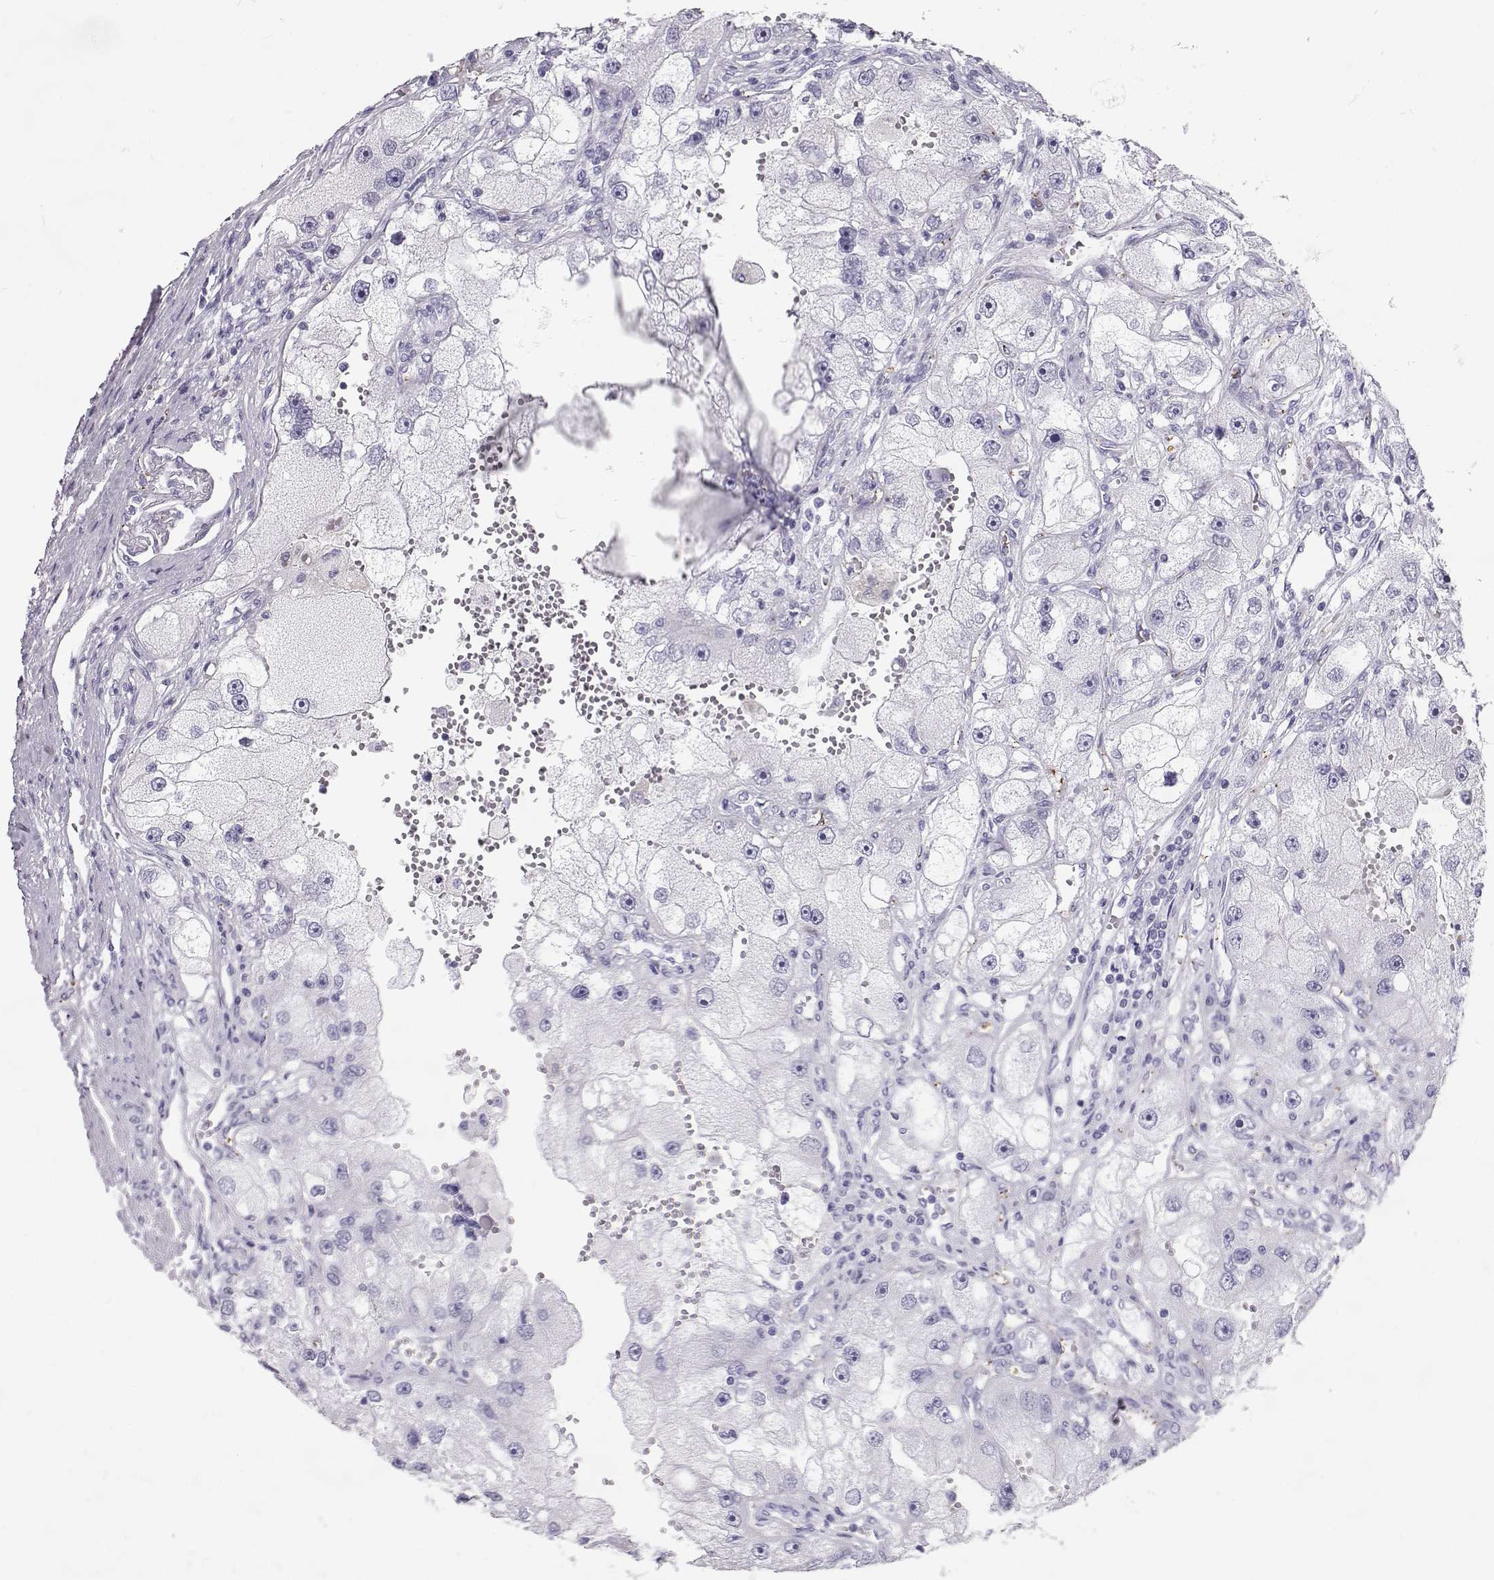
{"staining": {"intensity": "negative", "quantity": "none", "location": "none"}, "tissue": "renal cancer", "cell_type": "Tumor cells", "image_type": "cancer", "snomed": [{"axis": "morphology", "description": "Adenocarcinoma, NOS"}, {"axis": "topography", "description": "Kidney"}], "caption": "Renal cancer (adenocarcinoma) stained for a protein using IHC shows no expression tumor cells.", "gene": "RD3", "patient": {"sex": "male", "age": 63}}